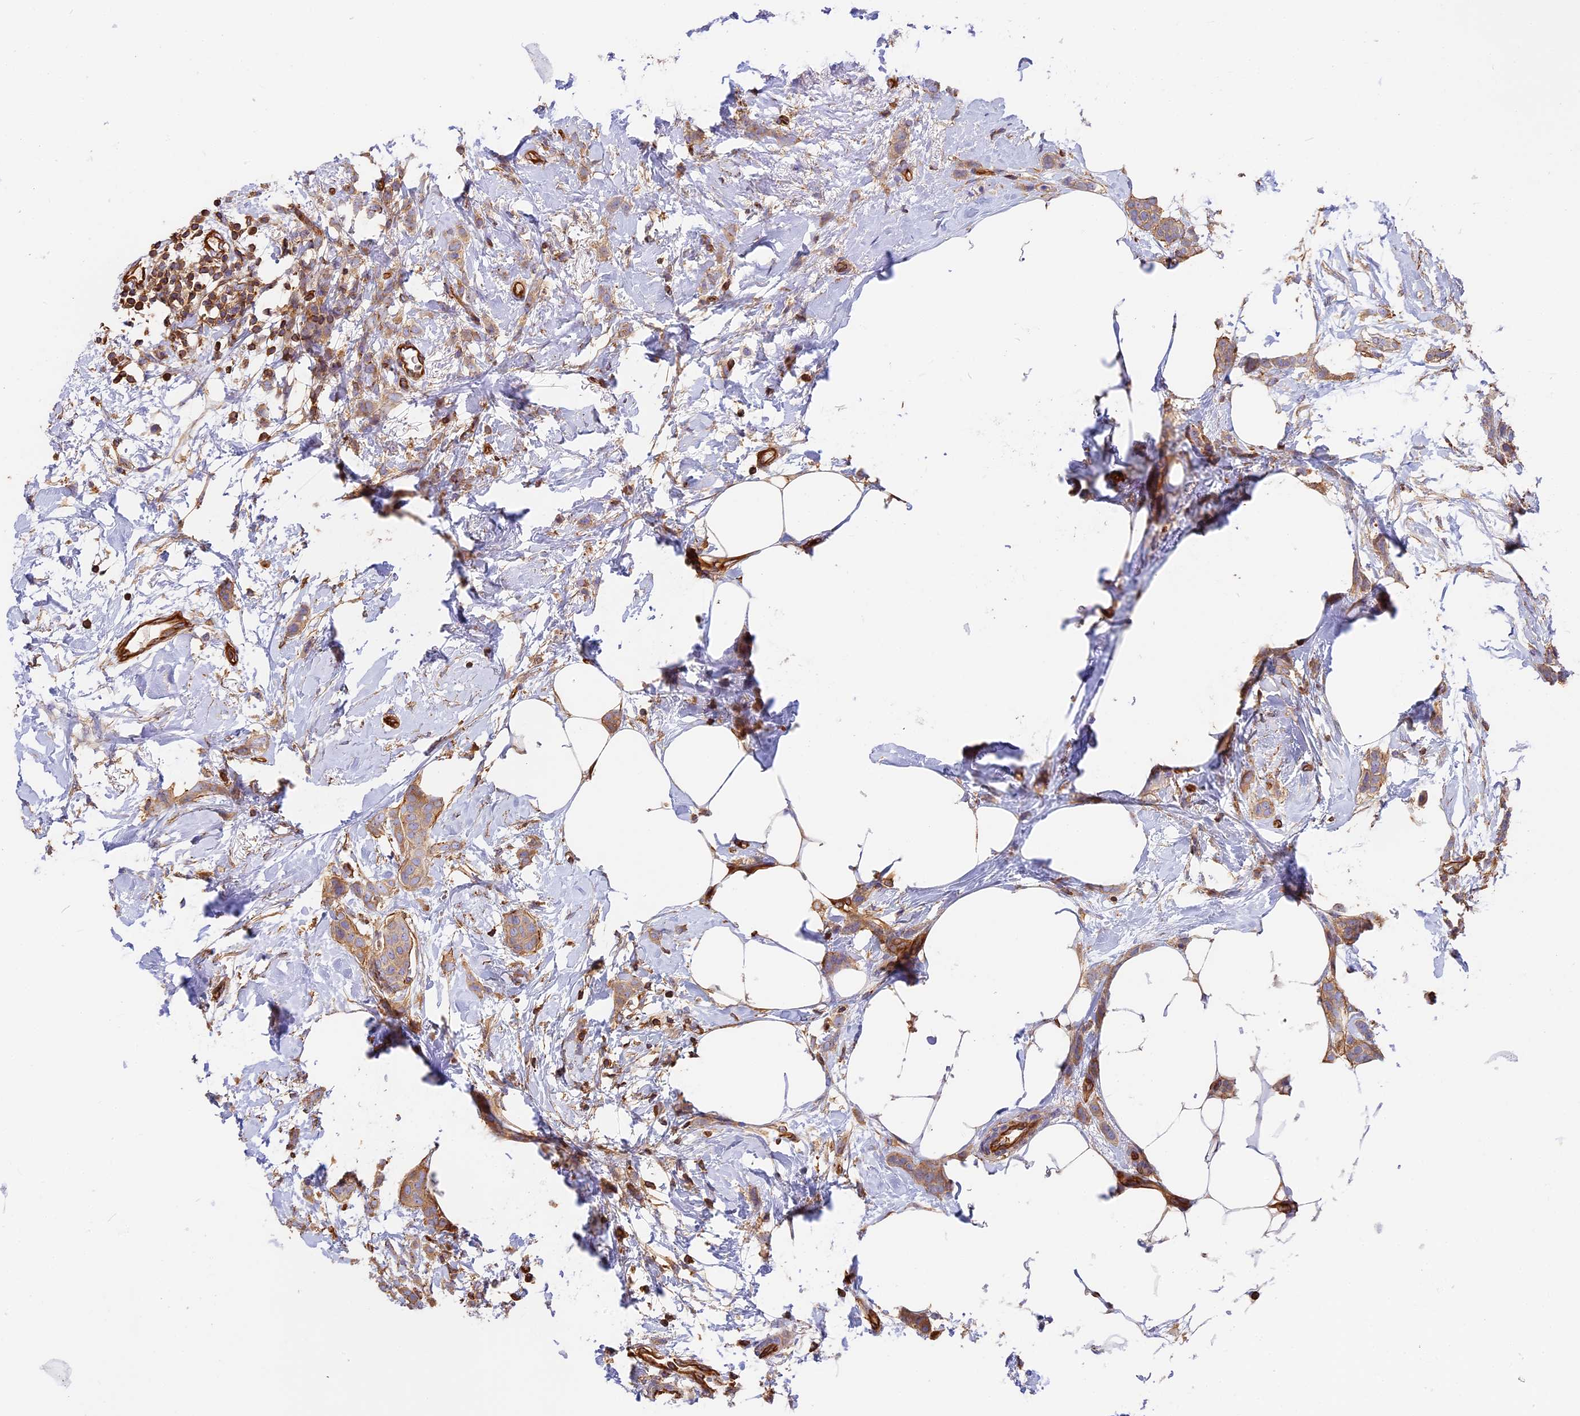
{"staining": {"intensity": "weak", "quantity": ">75%", "location": "cytoplasmic/membranous"}, "tissue": "breast cancer", "cell_type": "Tumor cells", "image_type": "cancer", "snomed": [{"axis": "morphology", "description": "Duct carcinoma"}, {"axis": "topography", "description": "Breast"}], "caption": "IHC (DAB) staining of human breast cancer demonstrates weak cytoplasmic/membranous protein expression in about >75% of tumor cells. (DAB (3,3'-diaminobenzidine) IHC with brightfield microscopy, high magnification).", "gene": "VPS18", "patient": {"sex": "female", "age": 72}}